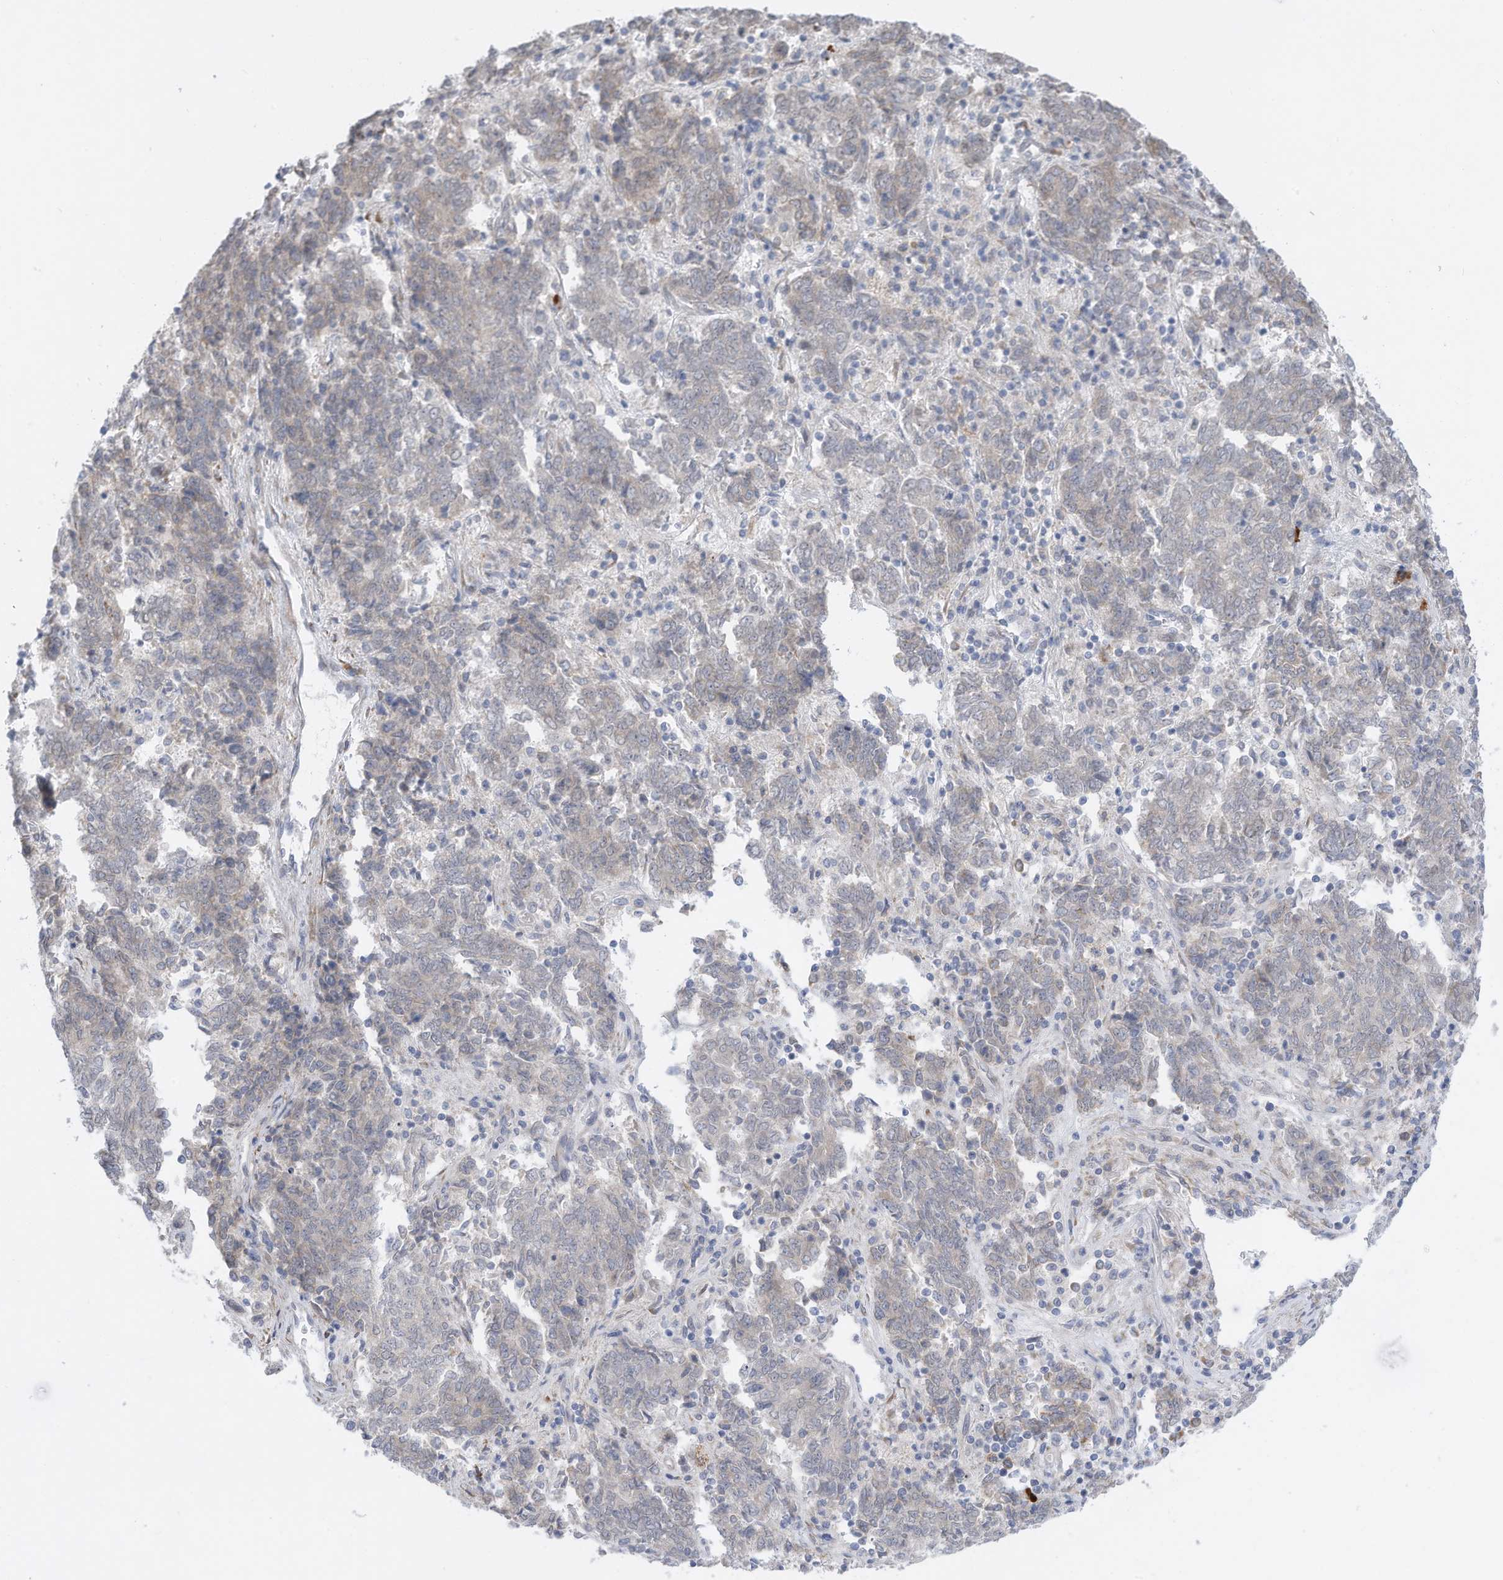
{"staining": {"intensity": "weak", "quantity": "<25%", "location": "cytoplasmic/membranous"}, "tissue": "endometrial cancer", "cell_type": "Tumor cells", "image_type": "cancer", "snomed": [{"axis": "morphology", "description": "Adenocarcinoma, NOS"}, {"axis": "topography", "description": "Endometrium"}], "caption": "Human endometrial cancer (adenocarcinoma) stained for a protein using immunohistochemistry (IHC) reveals no positivity in tumor cells.", "gene": "ZNF292", "patient": {"sex": "female", "age": 80}}